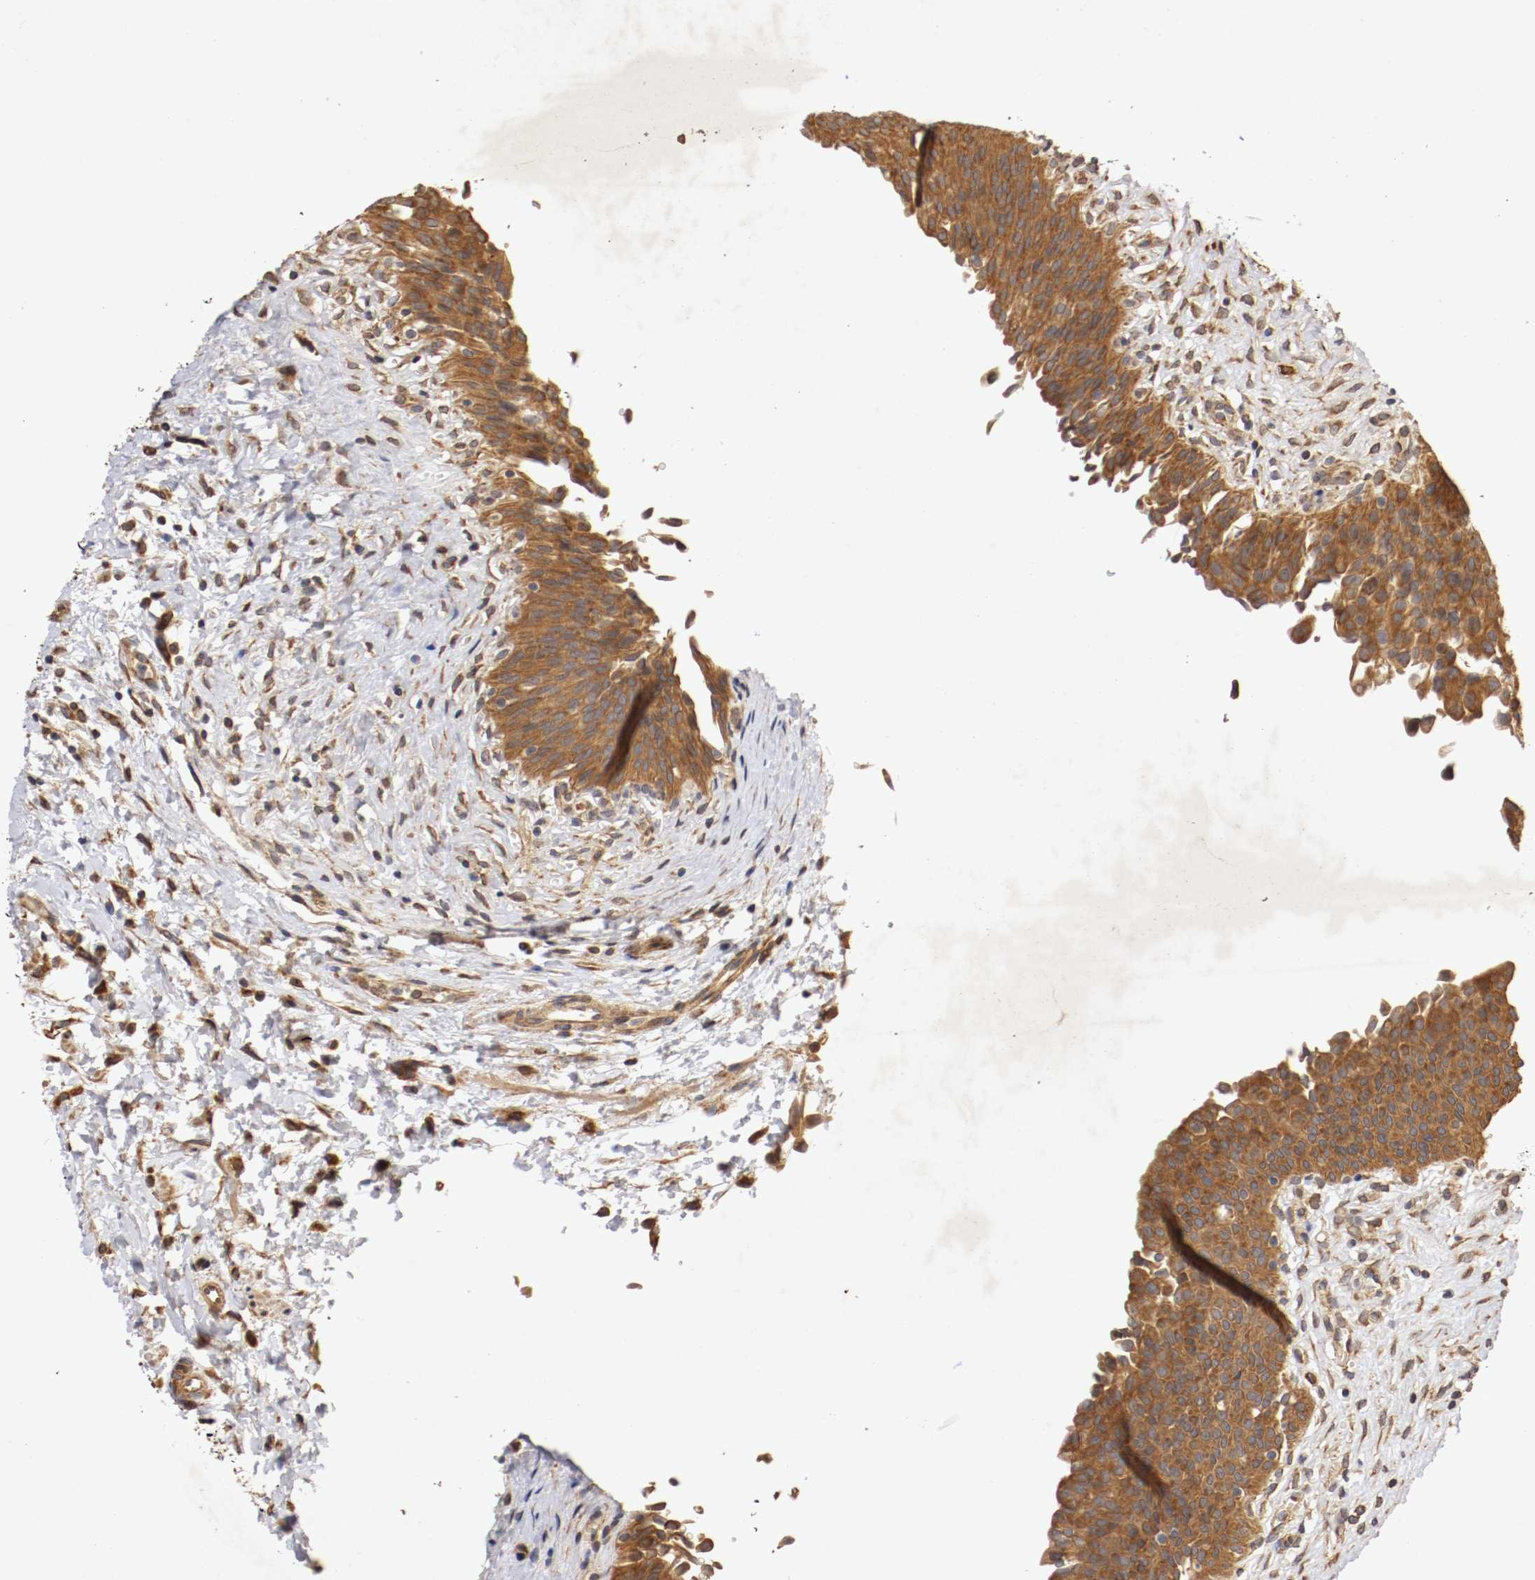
{"staining": {"intensity": "strong", "quantity": ">75%", "location": "cytoplasmic/membranous"}, "tissue": "urinary bladder", "cell_type": "Urothelial cells", "image_type": "normal", "snomed": [{"axis": "morphology", "description": "Normal tissue, NOS"}, {"axis": "morphology", "description": "Dysplasia, NOS"}, {"axis": "topography", "description": "Urinary bladder"}], "caption": "A high amount of strong cytoplasmic/membranous positivity is identified in approximately >75% of urothelial cells in unremarkable urinary bladder.", "gene": "VEZT", "patient": {"sex": "male", "age": 35}}